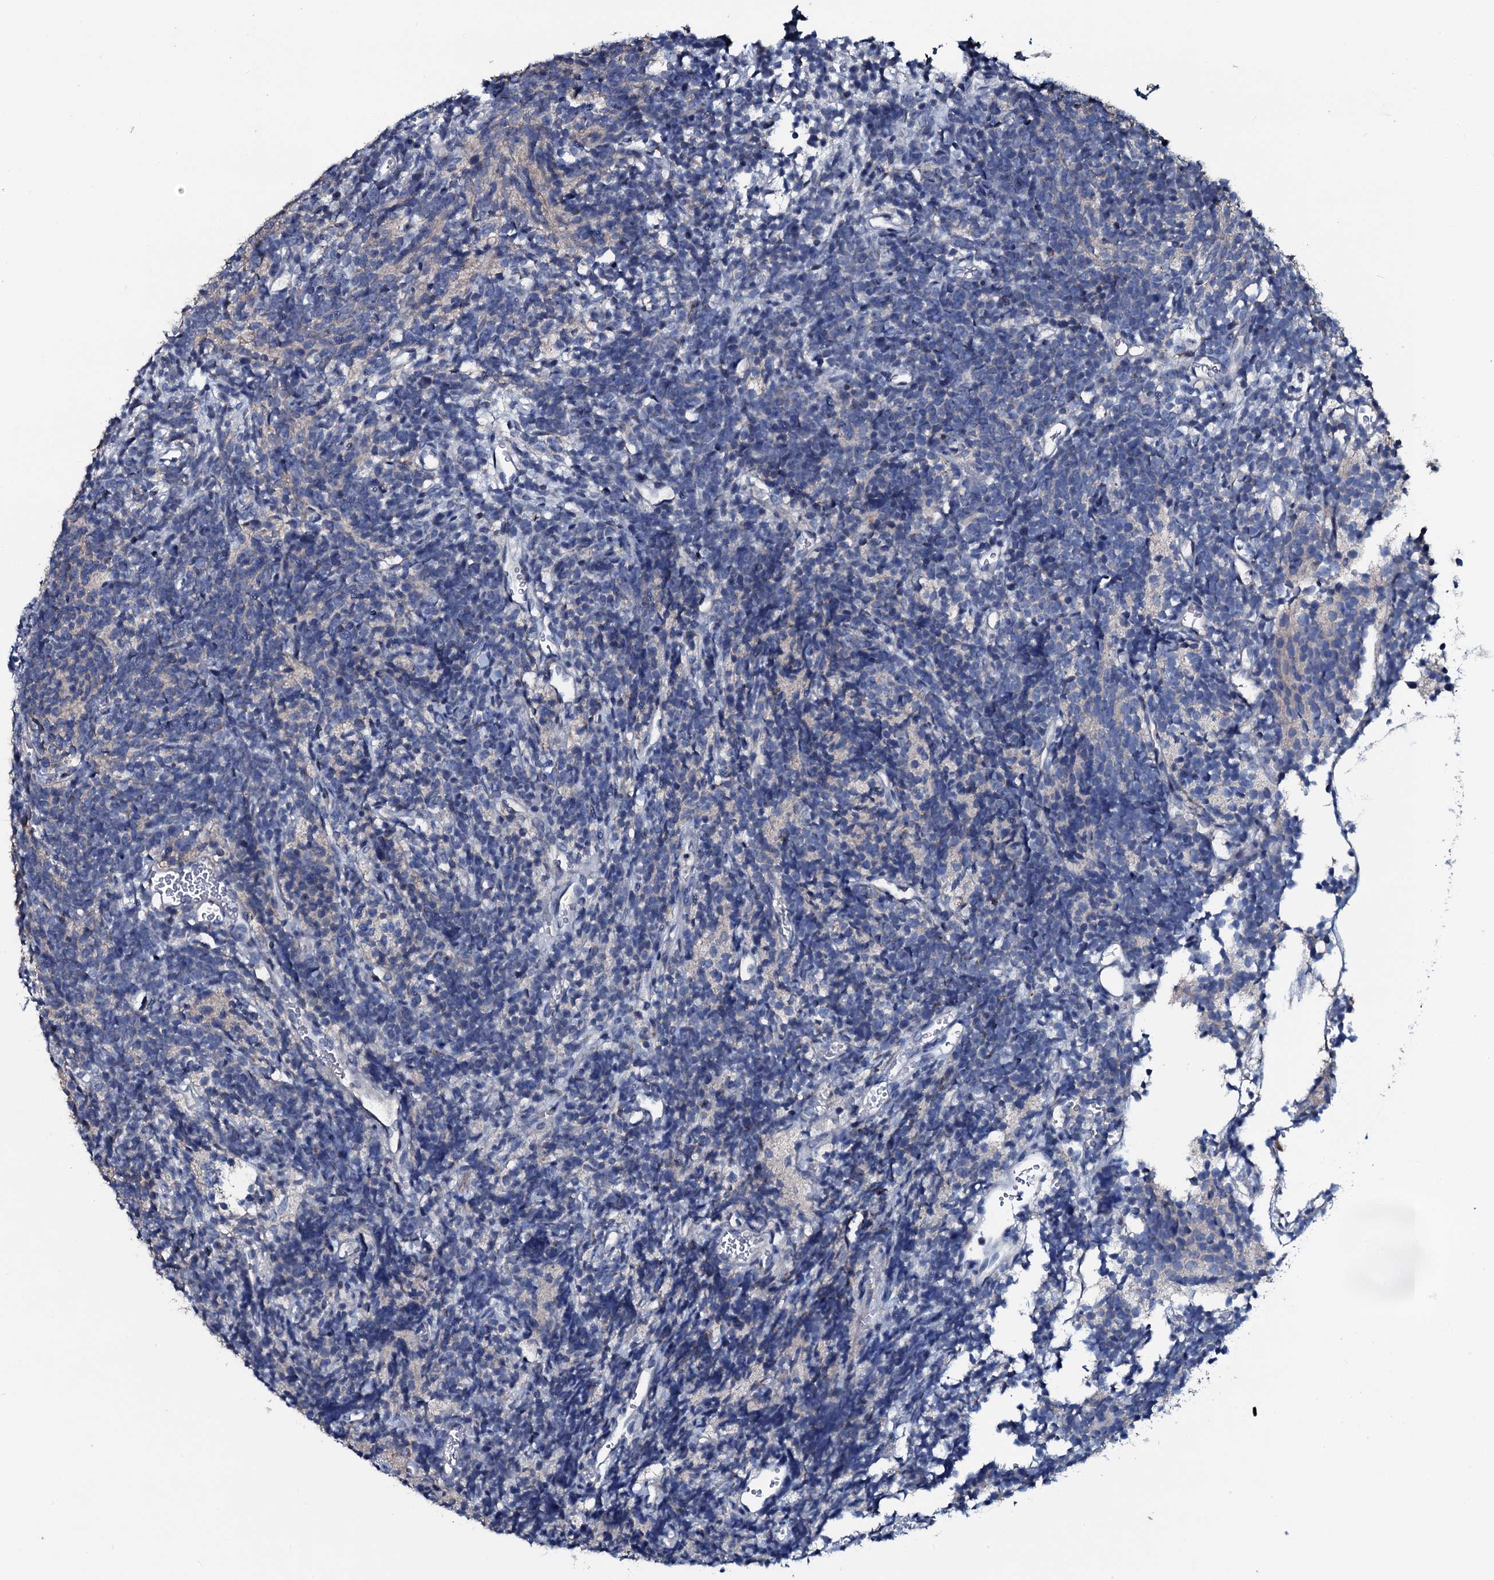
{"staining": {"intensity": "negative", "quantity": "none", "location": "none"}, "tissue": "glioma", "cell_type": "Tumor cells", "image_type": "cancer", "snomed": [{"axis": "morphology", "description": "Glioma, malignant, Low grade"}, {"axis": "topography", "description": "Brain"}], "caption": "High power microscopy photomicrograph of an IHC image of glioma, revealing no significant positivity in tumor cells.", "gene": "IL12B", "patient": {"sex": "female", "age": 1}}